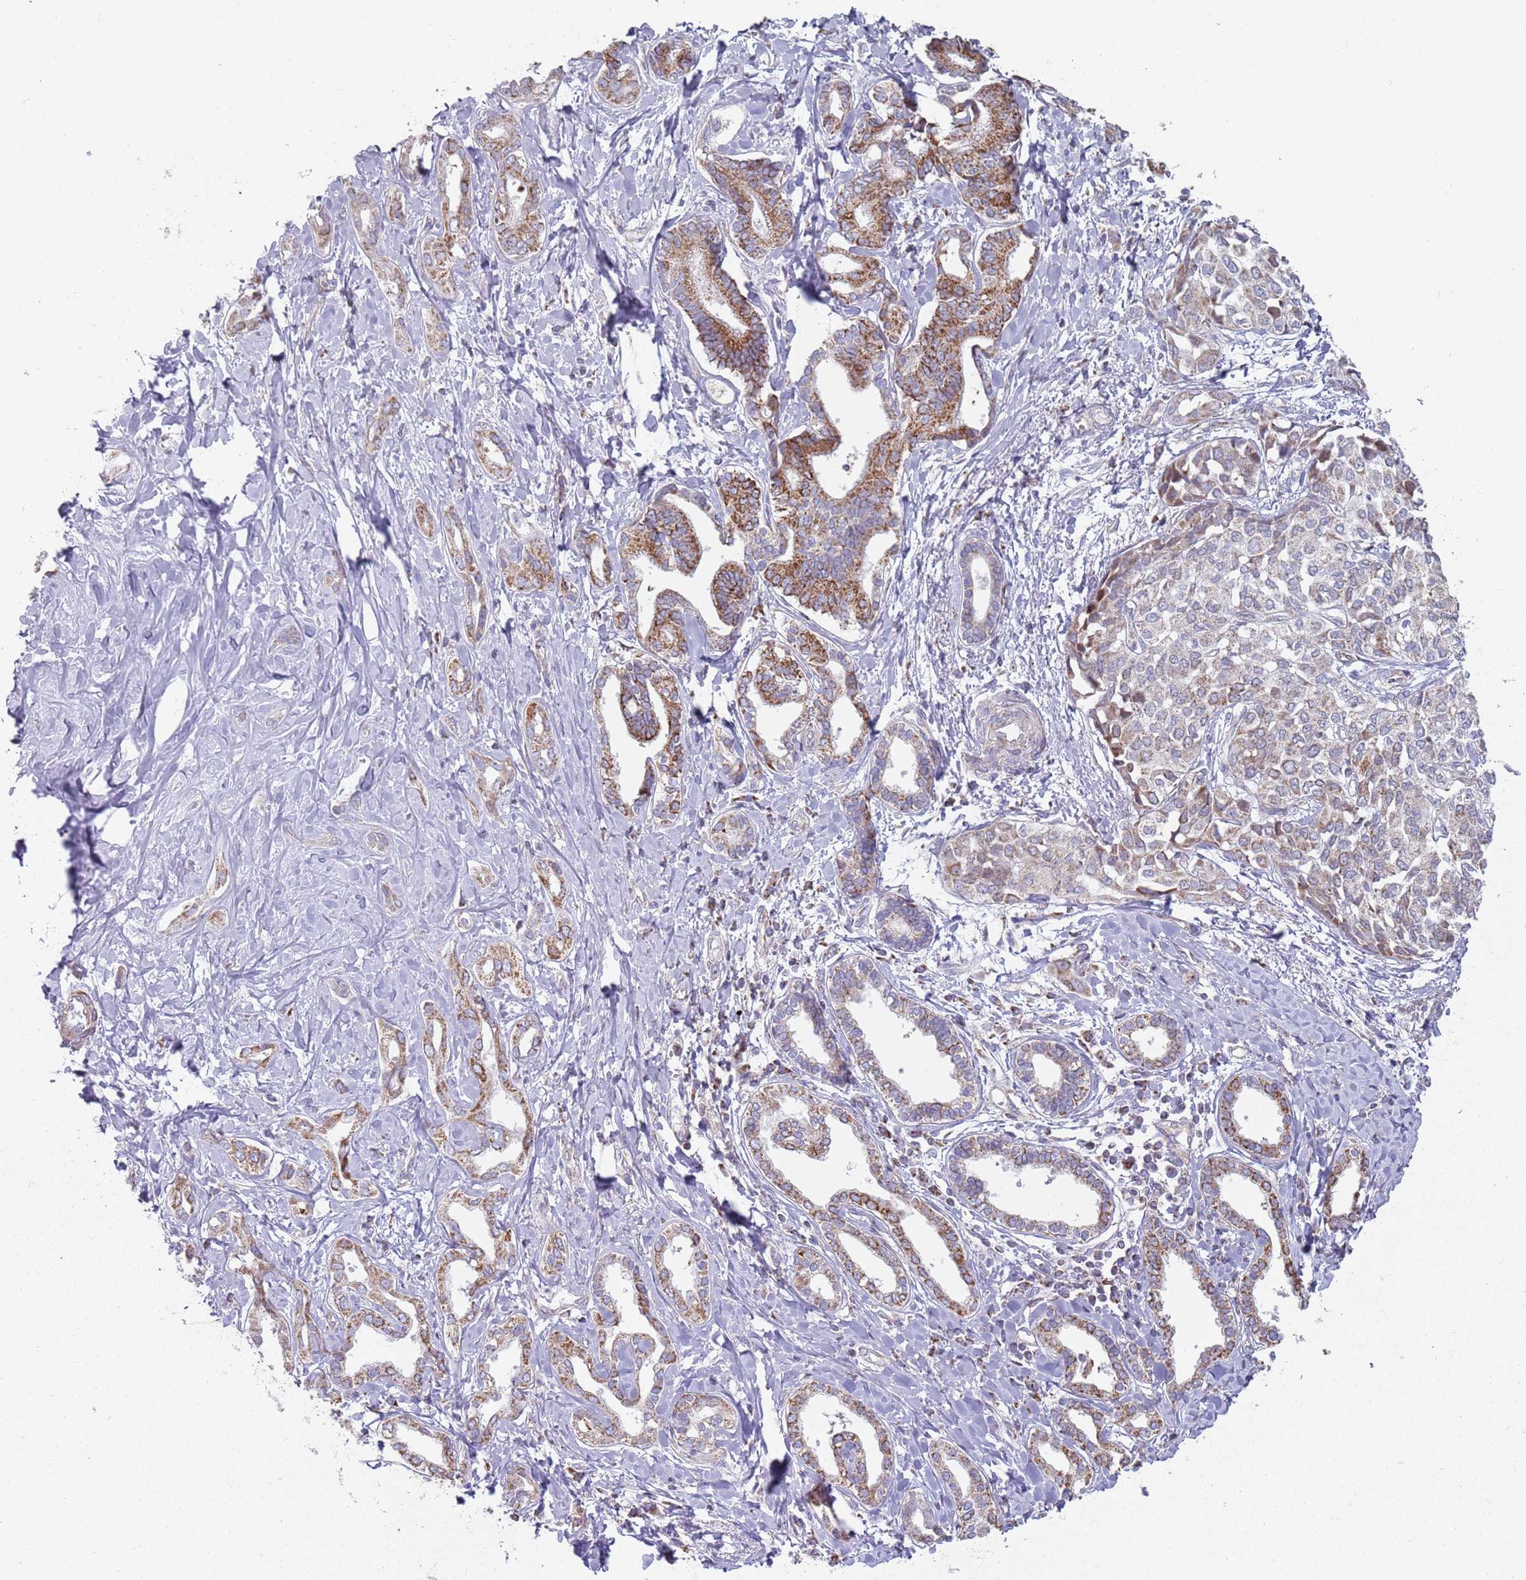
{"staining": {"intensity": "moderate", "quantity": ">75%", "location": "cytoplasmic/membranous"}, "tissue": "liver cancer", "cell_type": "Tumor cells", "image_type": "cancer", "snomed": [{"axis": "morphology", "description": "Cholangiocarcinoma"}, {"axis": "topography", "description": "Liver"}], "caption": "Human liver cholangiocarcinoma stained with a protein marker displays moderate staining in tumor cells.", "gene": "GAS8", "patient": {"sex": "female", "age": 77}}